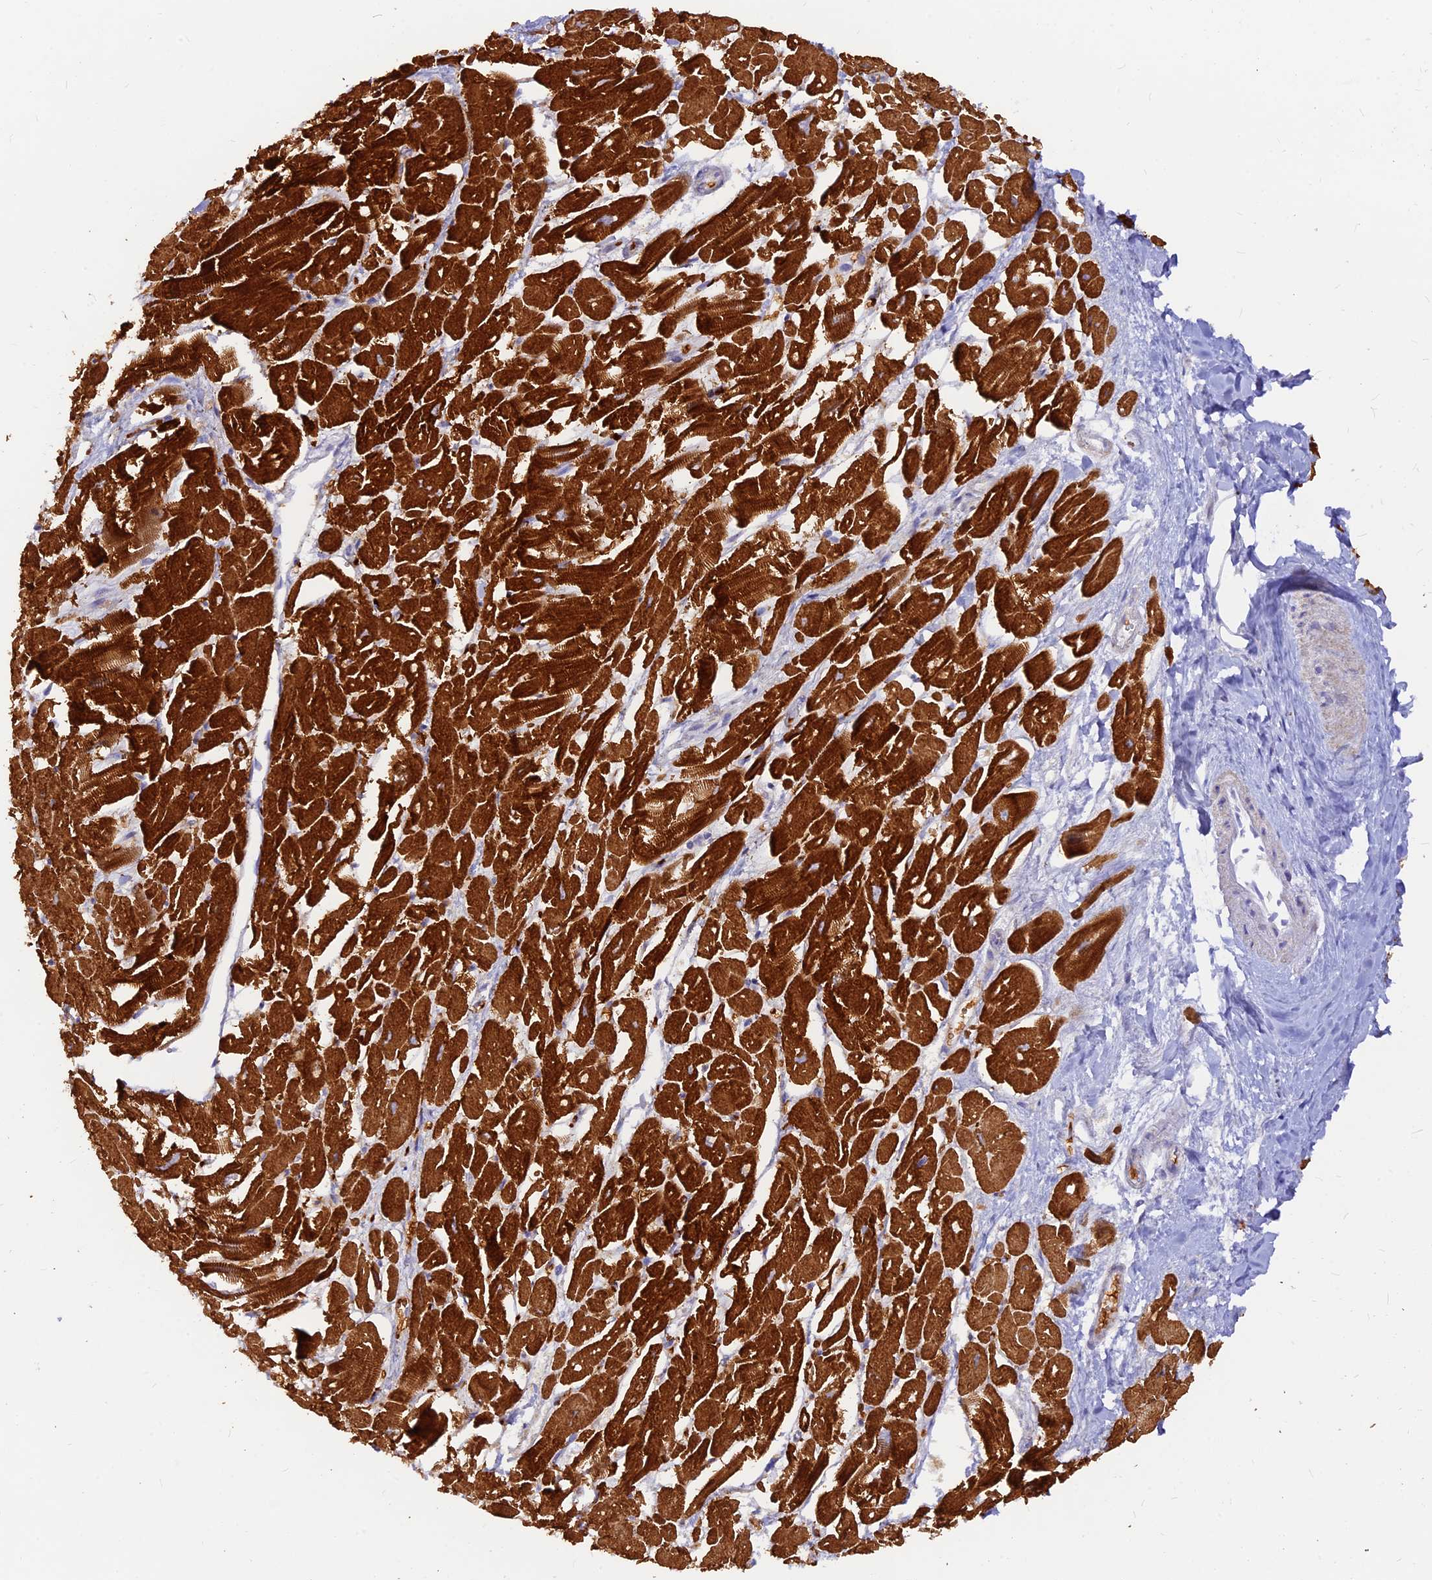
{"staining": {"intensity": "strong", "quantity": ">75%", "location": "cytoplasmic/membranous"}, "tissue": "heart muscle", "cell_type": "Cardiomyocytes", "image_type": "normal", "snomed": [{"axis": "morphology", "description": "Normal tissue, NOS"}, {"axis": "topography", "description": "Heart"}], "caption": "IHC staining of normal heart muscle, which exhibits high levels of strong cytoplasmic/membranous expression in approximately >75% of cardiomyocytes indicating strong cytoplasmic/membranous protein positivity. The staining was performed using DAB (3,3'-diaminobenzidine) (brown) for protein detection and nuclei were counterstained in hematoxylin (blue).", "gene": "DENND2D", "patient": {"sex": "male", "age": 54}}